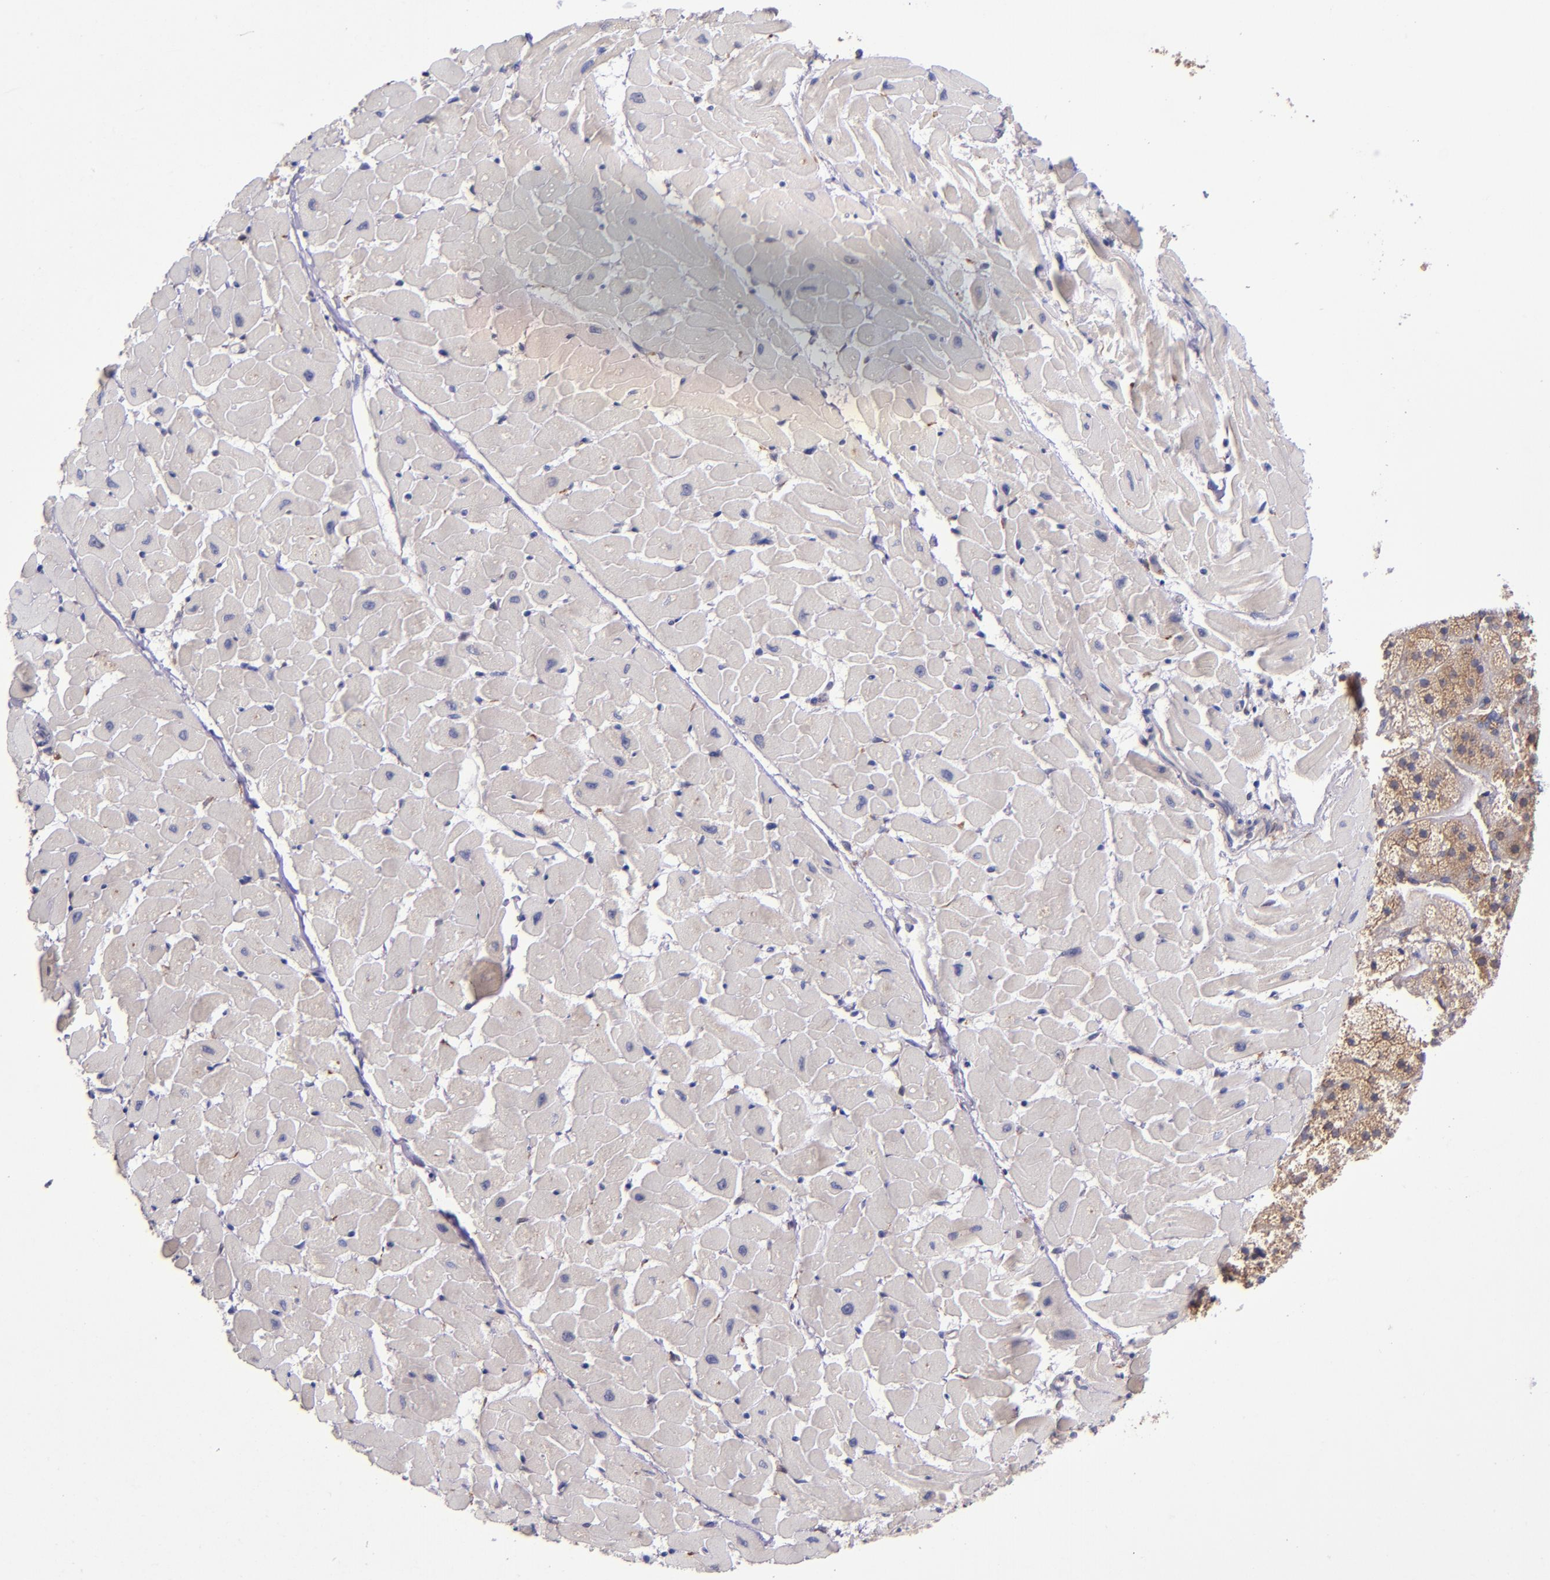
{"staining": {"intensity": "negative", "quantity": "none", "location": "none"}, "tissue": "heart muscle", "cell_type": "Cardiomyocytes", "image_type": "normal", "snomed": [{"axis": "morphology", "description": "Normal tissue, NOS"}, {"axis": "topography", "description": "Heart"}], "caption": "Unremarkable heart muscle was stained to show a protein in brown. There is no significant positivity in cardiomyocytes. The staining is performed using DAB brown chromogen with nuclei counter-stained in using hematoxylin.", "gene": "EIF4ENIF1", "patient": {"sex": "female", "age": 19}}